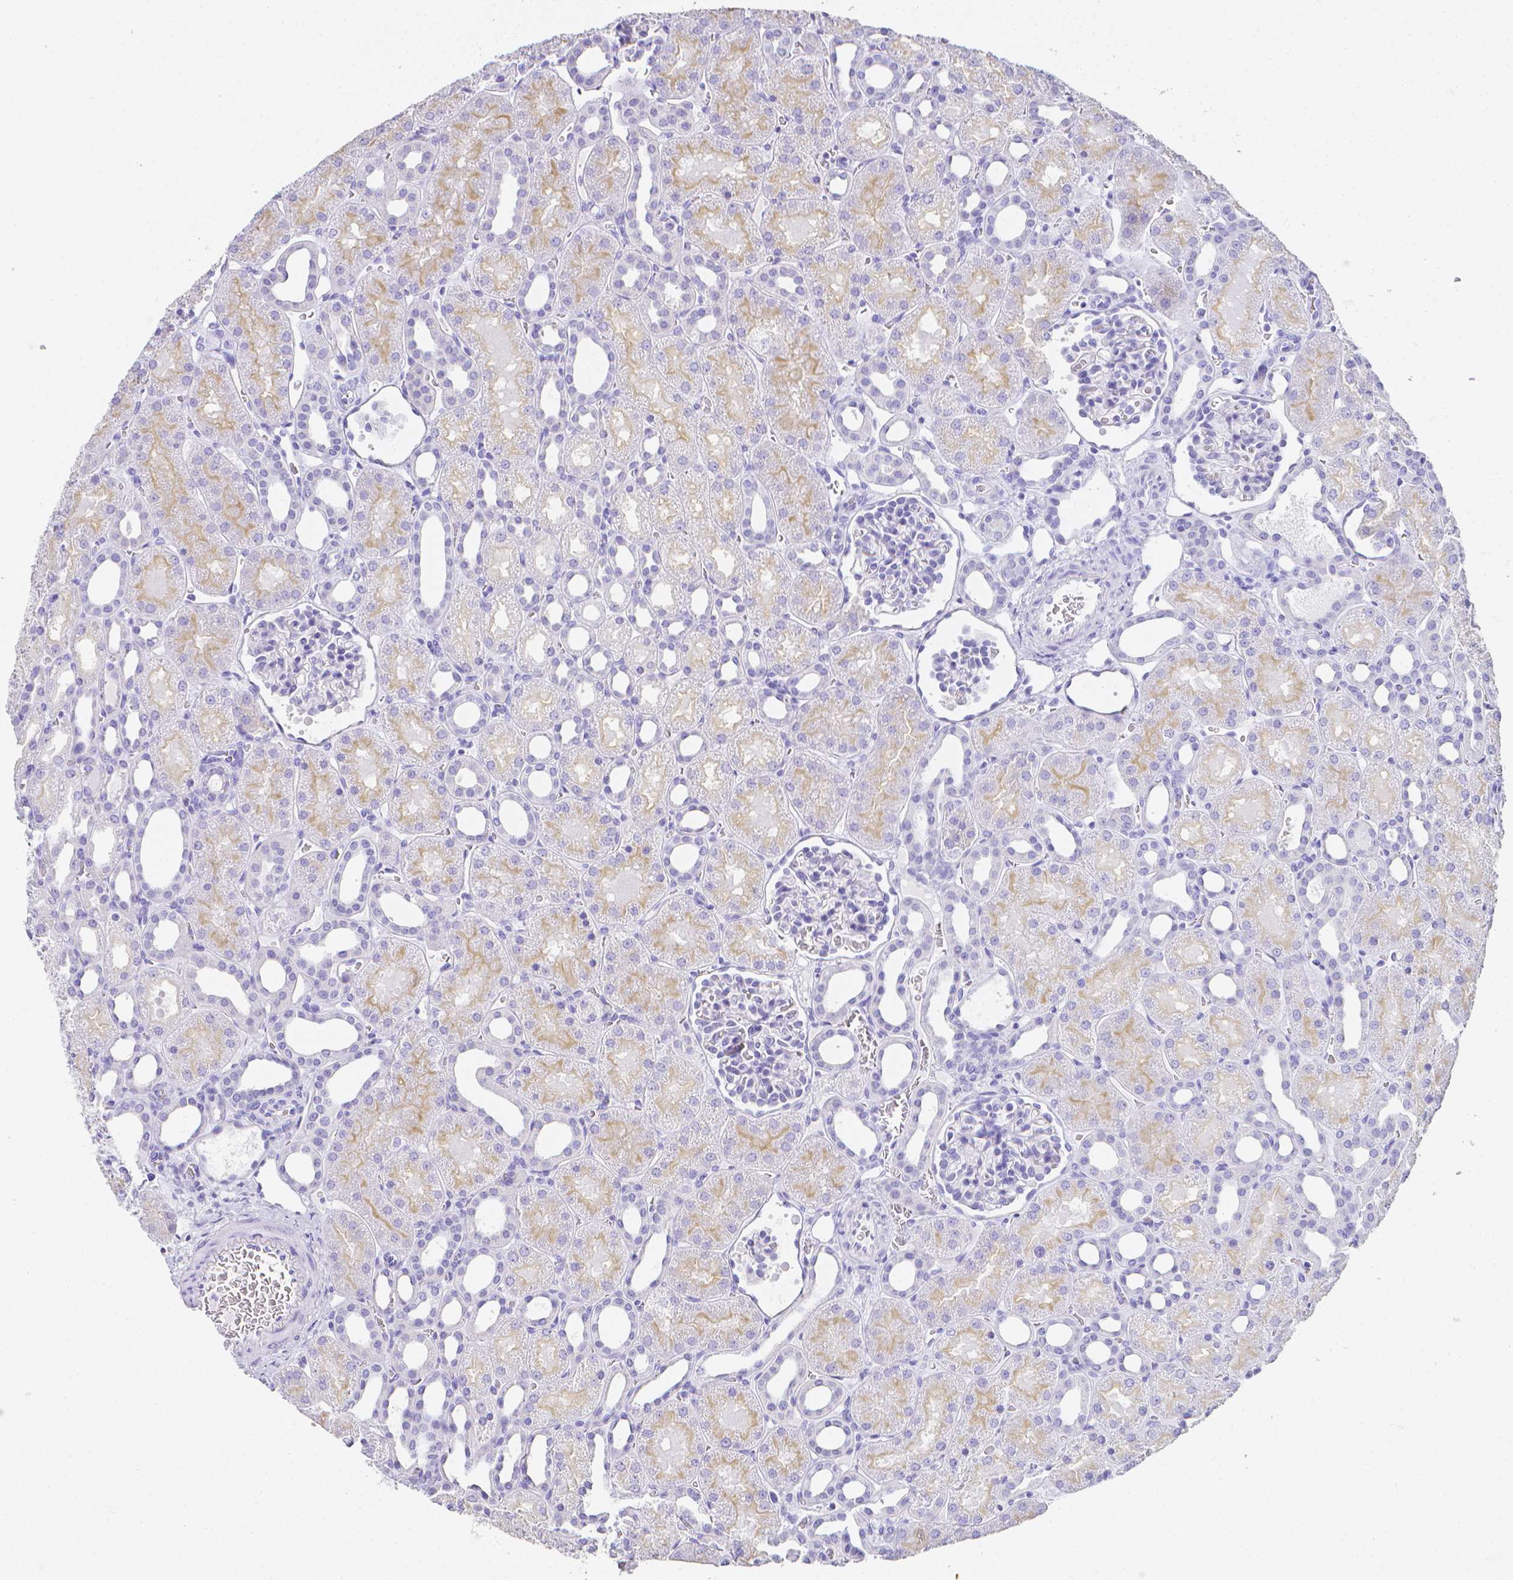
{"staining": {"intensity": "negative", "quantity": "none", "location": "none"}, "tissue": "kidney", "cell_type": "Cells in glomeruli", "image_type": "normal", "snomed": [{"axis": "morphology", "description": "Normal tissue, NOS"}, {"axis": "topography", "description": "Kidney"}], "caption": "Immunohistochemistry (IHC) of normal kidney exhibits no staining in cells in glomeruli.", "gene": "LGALS4", "patient": {"sex": "male", "age": 2}}